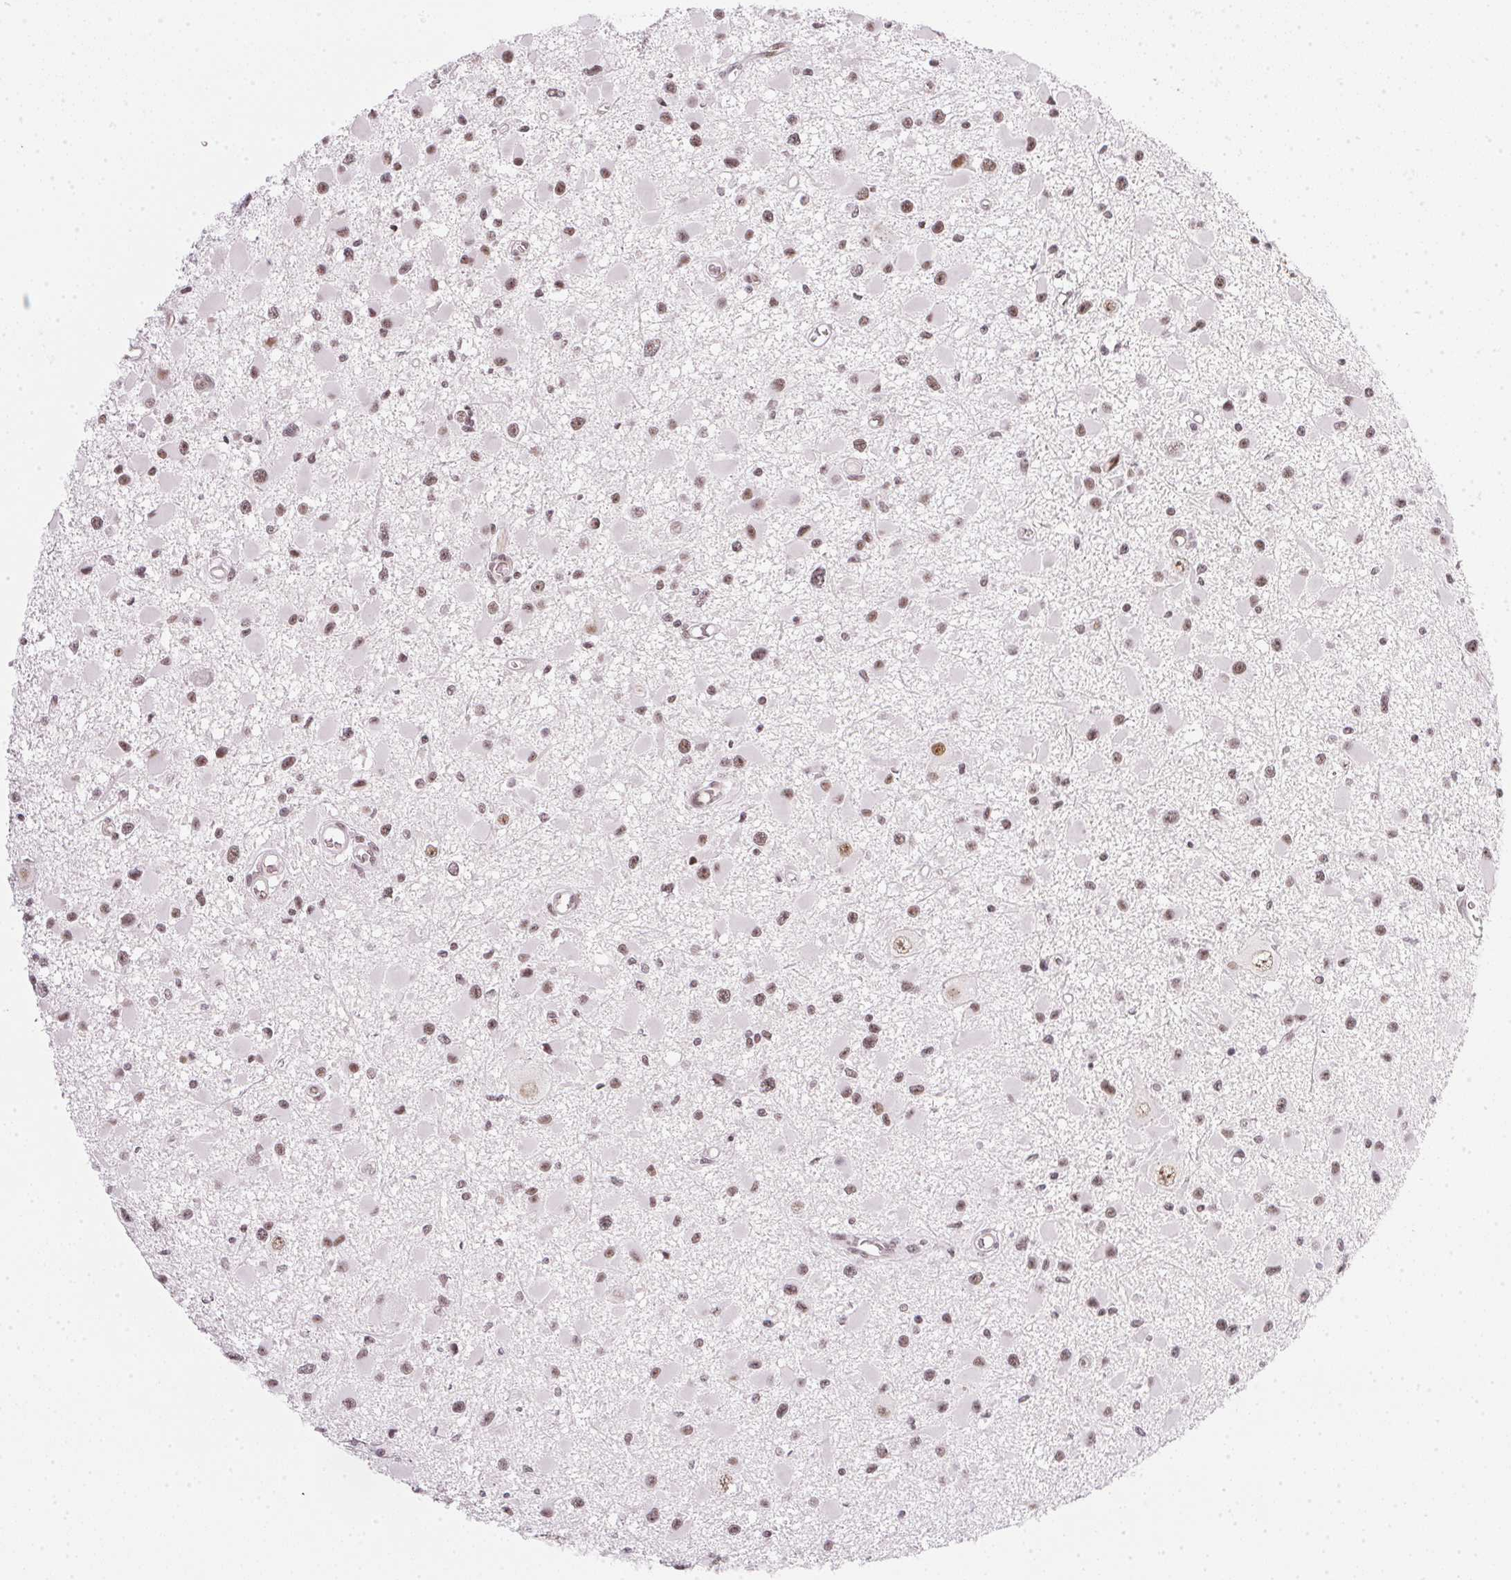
{"staining": {"intensity": "moderate", "quantity": ">75%", "location": "nuclear"}, "tissue": "glioma", "cell_type": "Tumor cells", "image_type": "cancer", "snomed": [{"axis": "morphology", "description": "Glioma, malignant, High grade"}, {"axis": "topography", "description": "Brain"}], "caption": "Human malignant glioma (high-grade) stained for a protein (brown) exhibits moderate nuclear positive positivity in approximately >75% of tumor cells.", "gene": "SRSF7", "patient": {"sex": "male", "age": 54}}